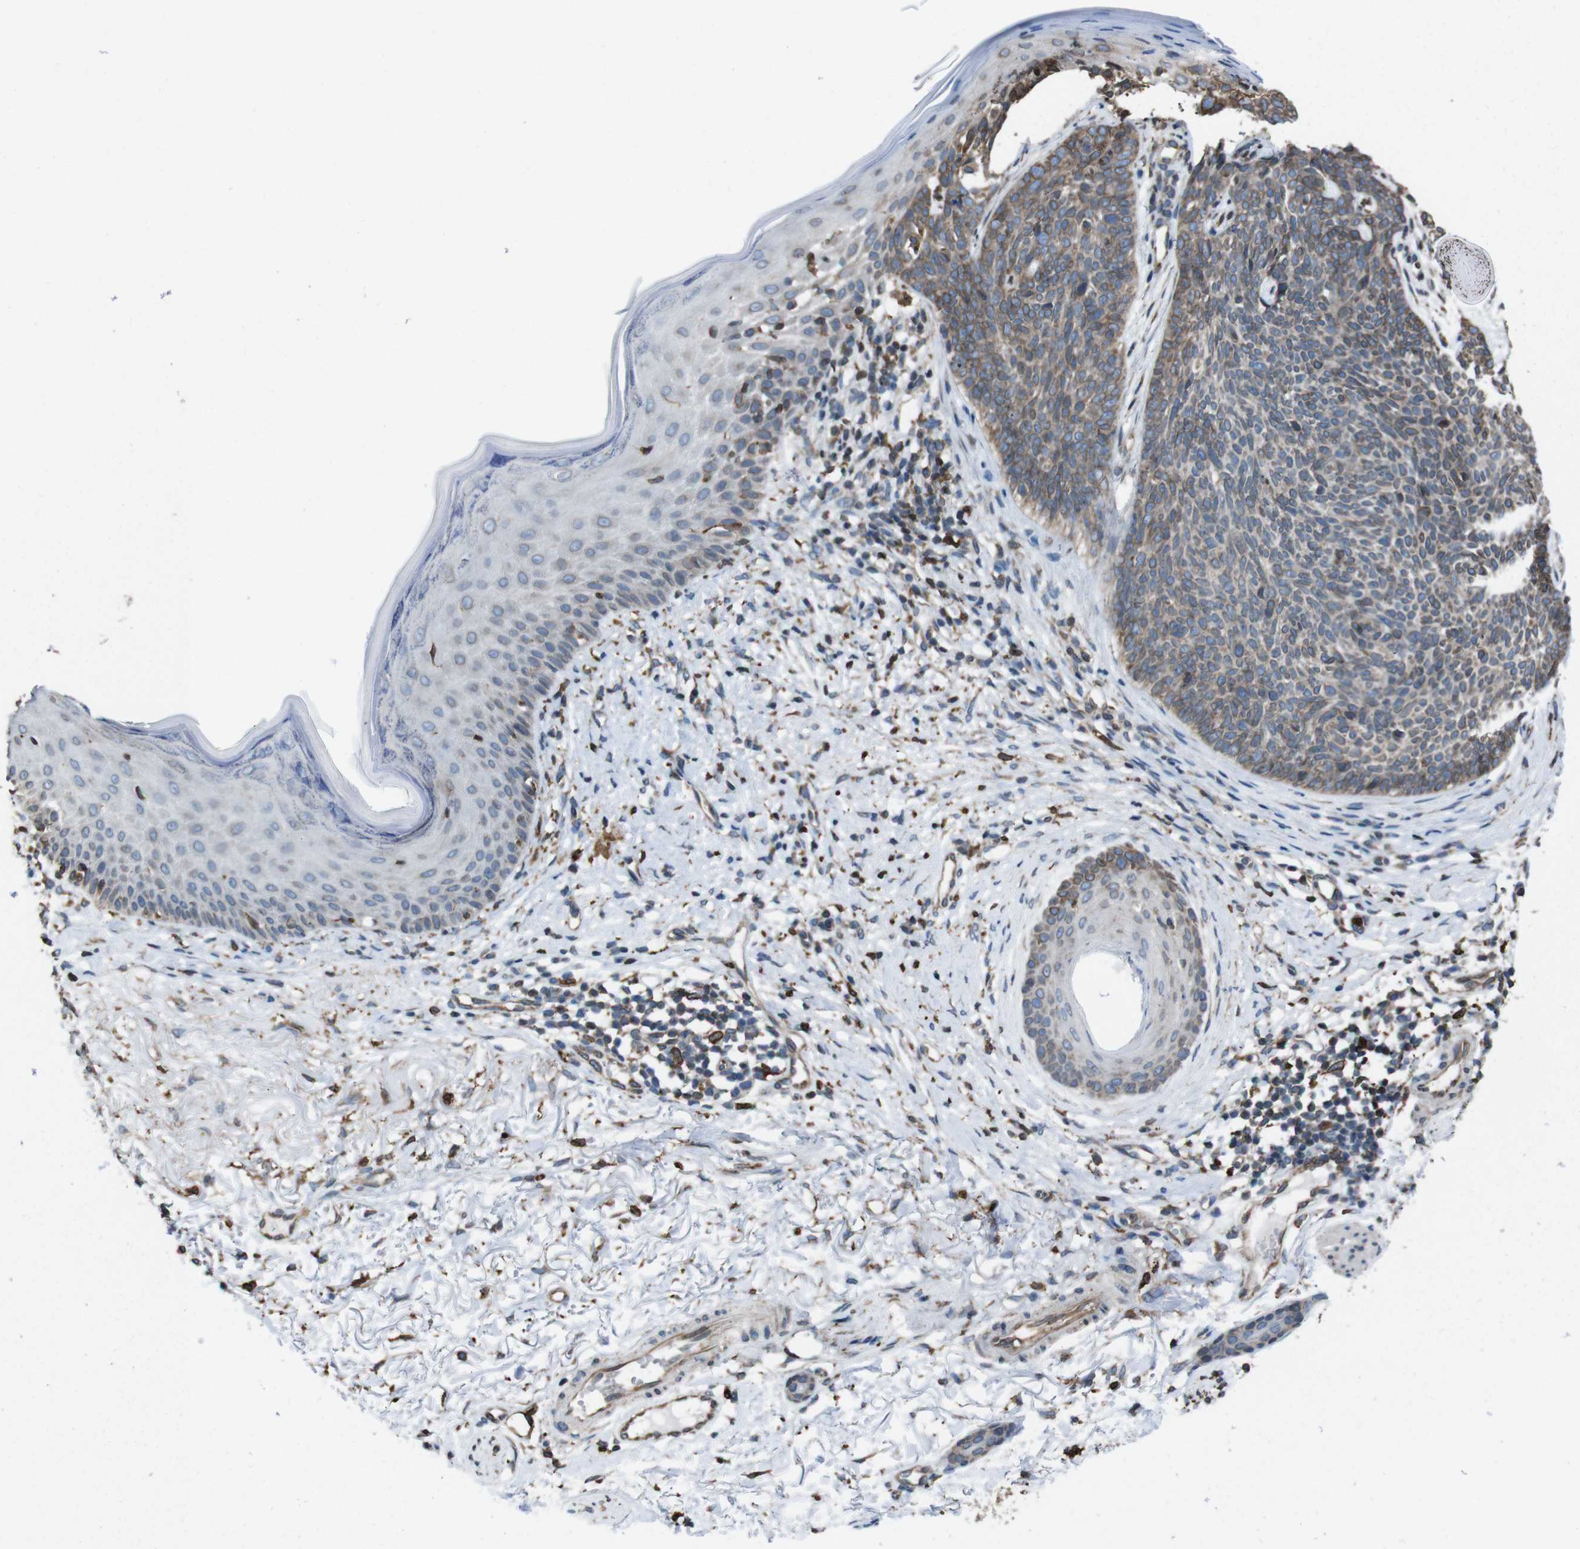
{"staining": {"intensity": "weak", "quantity": ">75%", "location": "cytoplasmic/membranous"}, "tissue": "skin cancer", "cell_type": "Tumor cells", "image_type": "cancer", "snomed": [{"axis": "morphology", "description": "Basal cell carcinoma"}, {"axis": "topography", "description": "Skin"}], "caption": "Tumor cells reveal low levels of weak cytoplasmic/membranous positivity in about >75% of cells in human skin cancer (basal cell carcinoma).", "gene": "APMAP", "patient": {"sex": "female", "age": 70}}